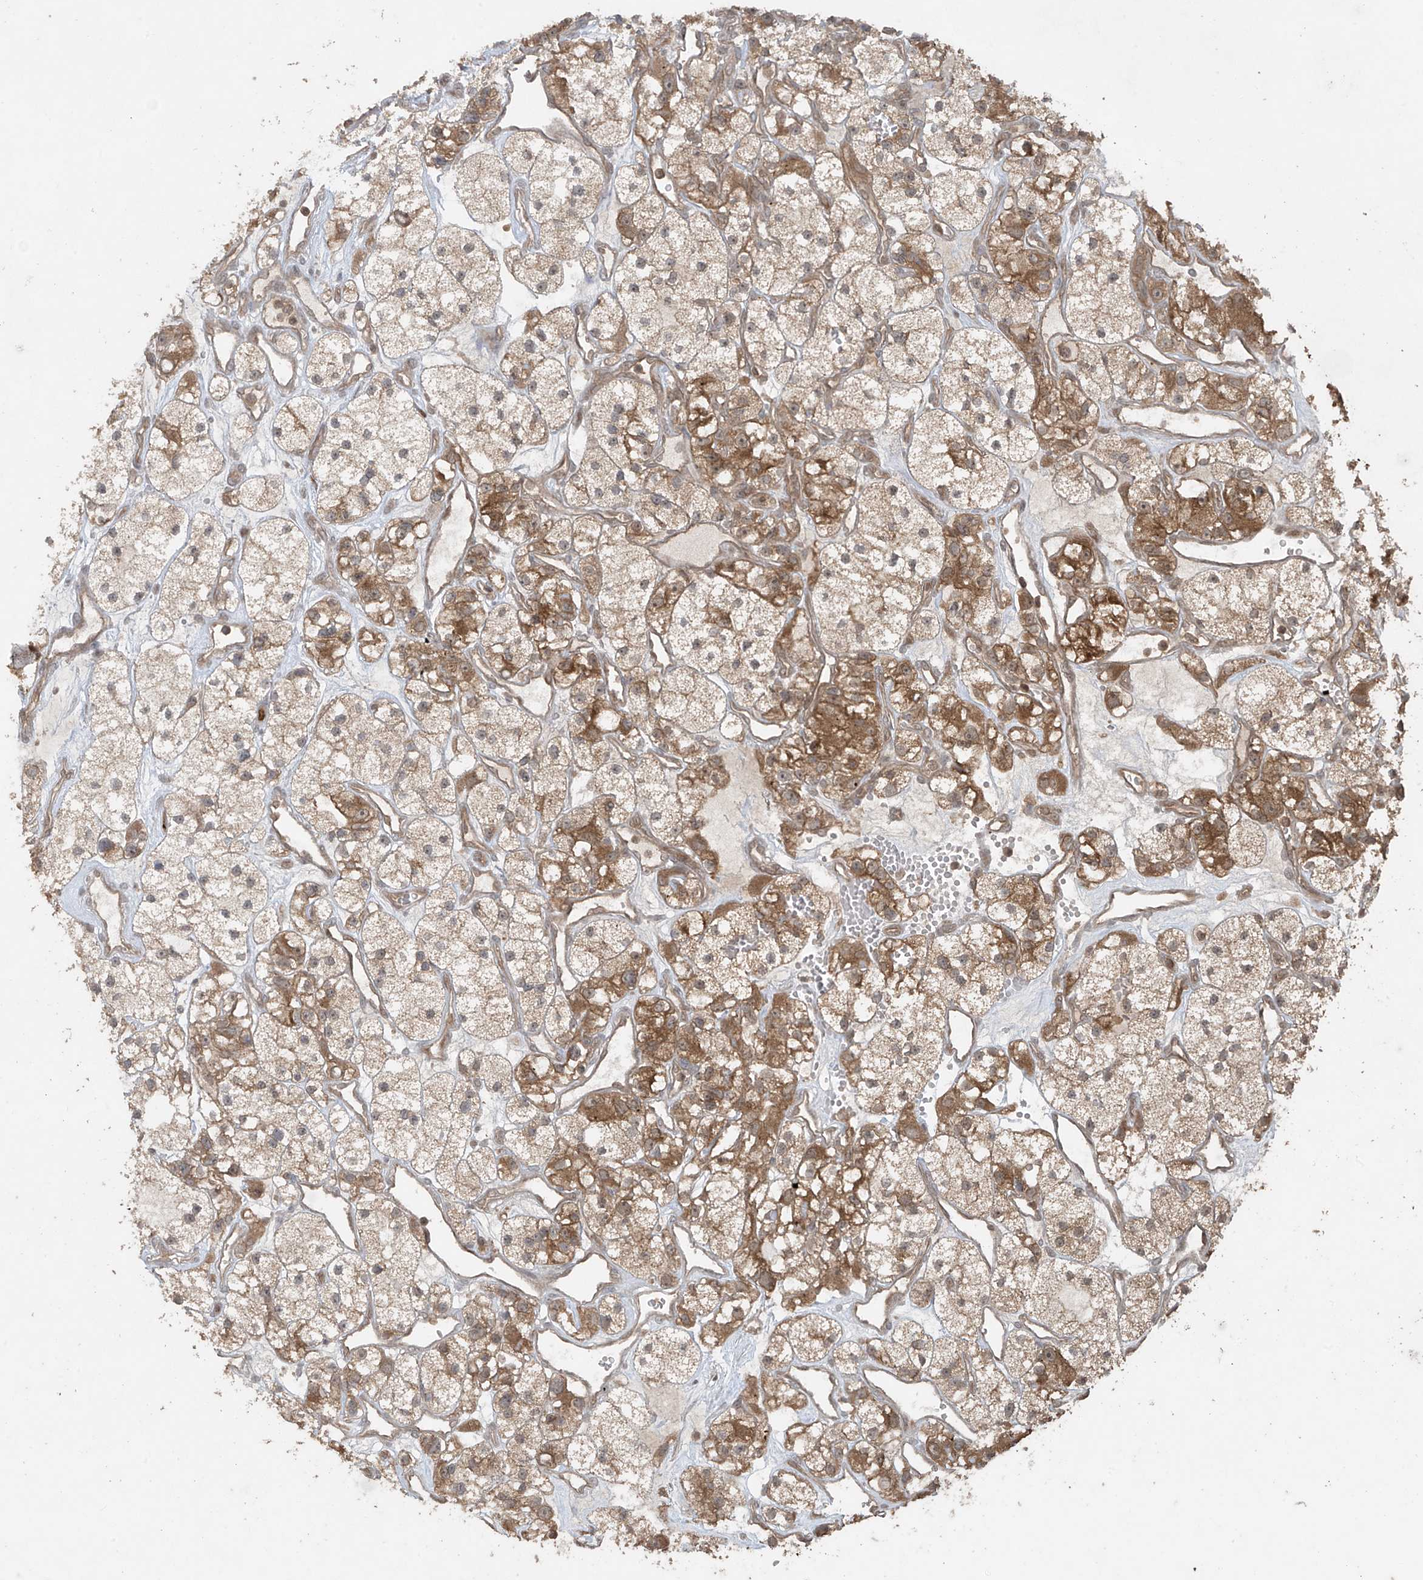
{"staining": {"intensity": "moderate", "quantity": "25%-75%", "location": "cytoplasmic/membranous"}, "tissue": "renal cancer", "cell_type": "Tumor cells", "image_type": "cancer", "snomed": [{"axis": "morphology", "description": "Adenocarcinoma, NOS"}, {"axis": "topography", "description": "Kidney"}], "caption": "Moderate cytoplasmic/membranous expression for a protein is present in approximately 25%-75% of tumor cells of renal cancer (adenocarcinoma) using immunohistochemistry (IHC).", "gene": "PGPEP1", "patient": {"sex": "female", "age": 57}}